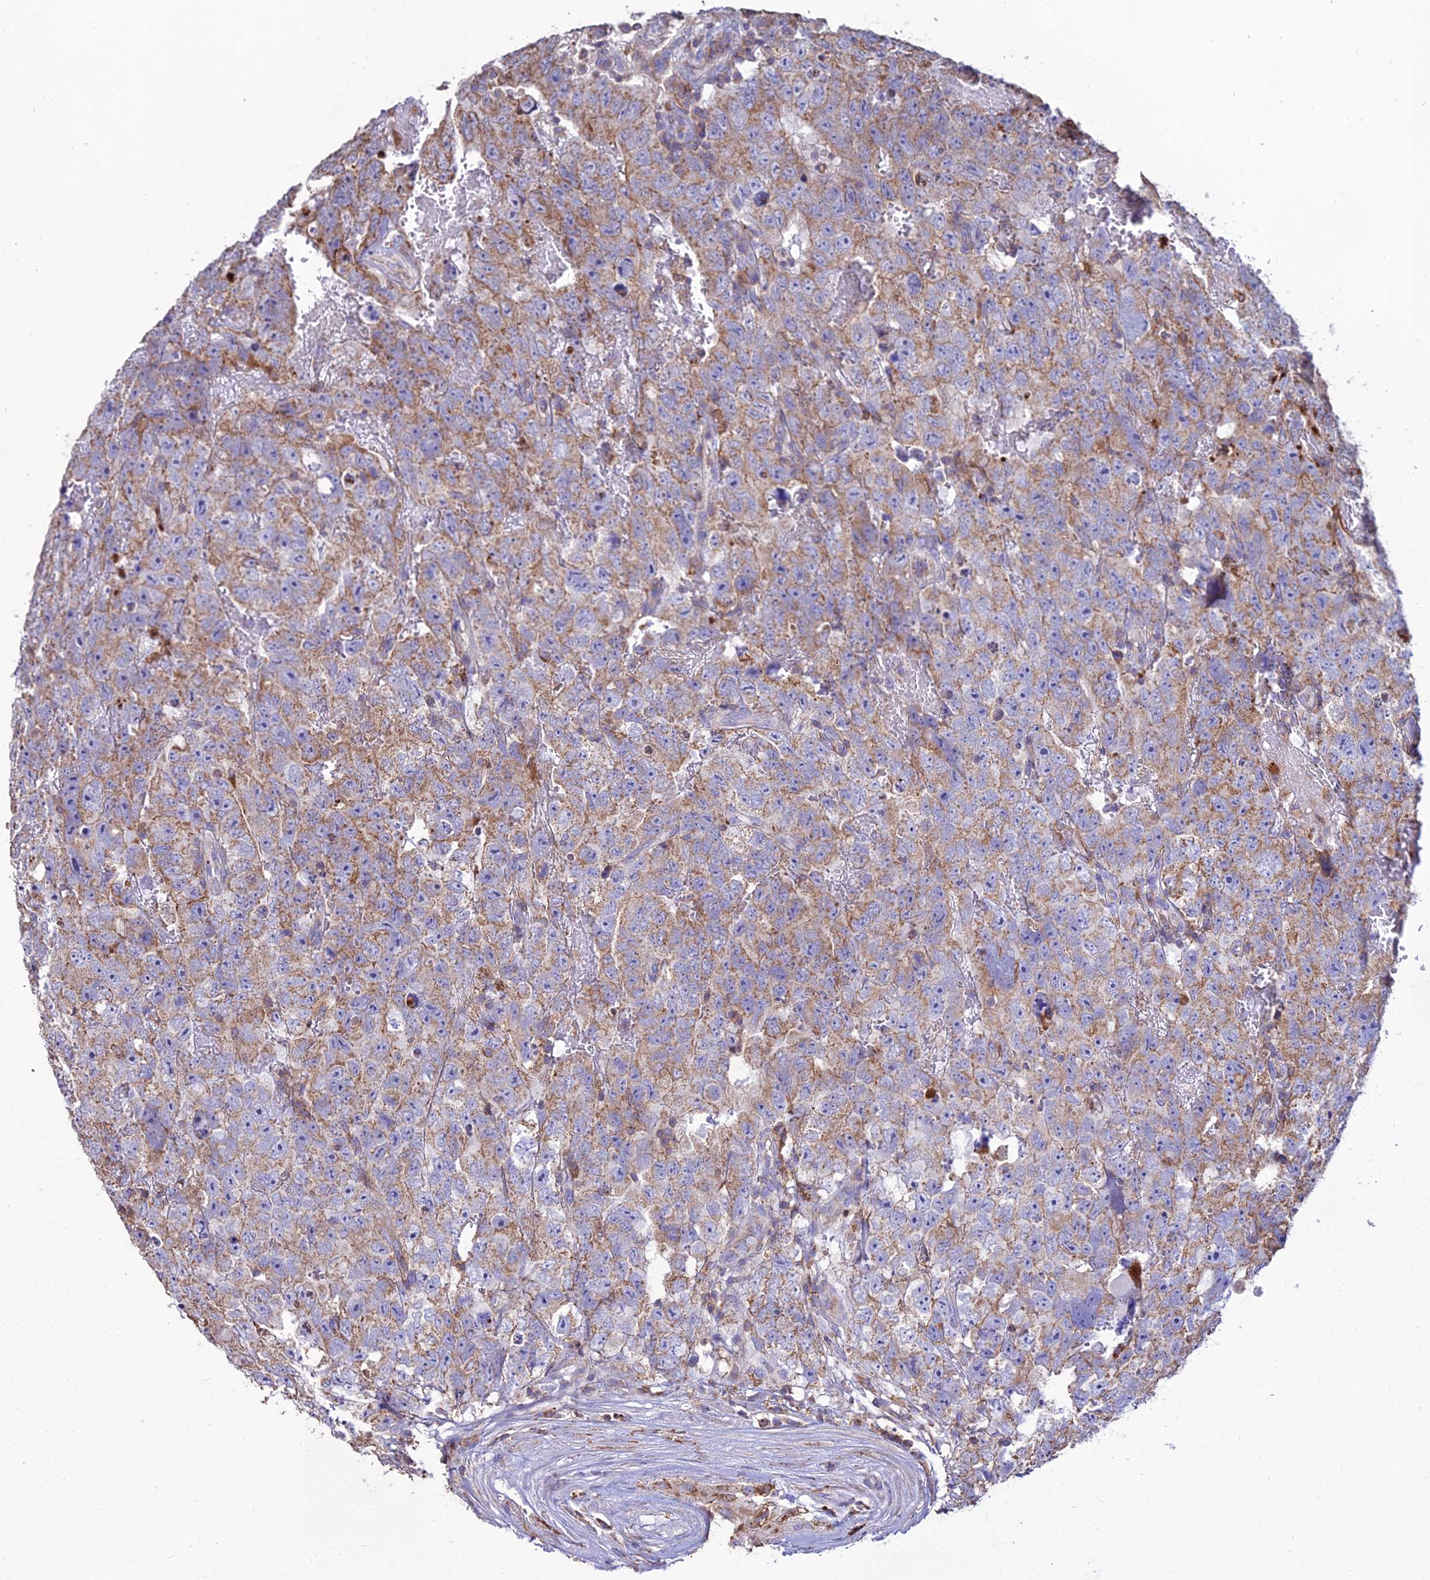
{"staining": {"intensity": "moderate", "quantity": ">75%", "location": "cytoplasmic/membranous"}, "tissue": "testis cancer", "cell_type": "Tumor cells", "image_type": "cancer", "snomed": [{"axis": "morphology", "description": "Carcinoma, Embryonal, NOS"}, {"axis": "topography", "description": "Testis"}], "caption": "A medium amount of moderate cytoplasmic/membranous staining is present in approximately >75% of tumor cells in testis embryonal carcinoma tissue. (brown staining indicates protein expression, while blue staining denotes nuclei).", "gene": "PNLIPRP3", "patient": {"sex": "male", "age": 45}}